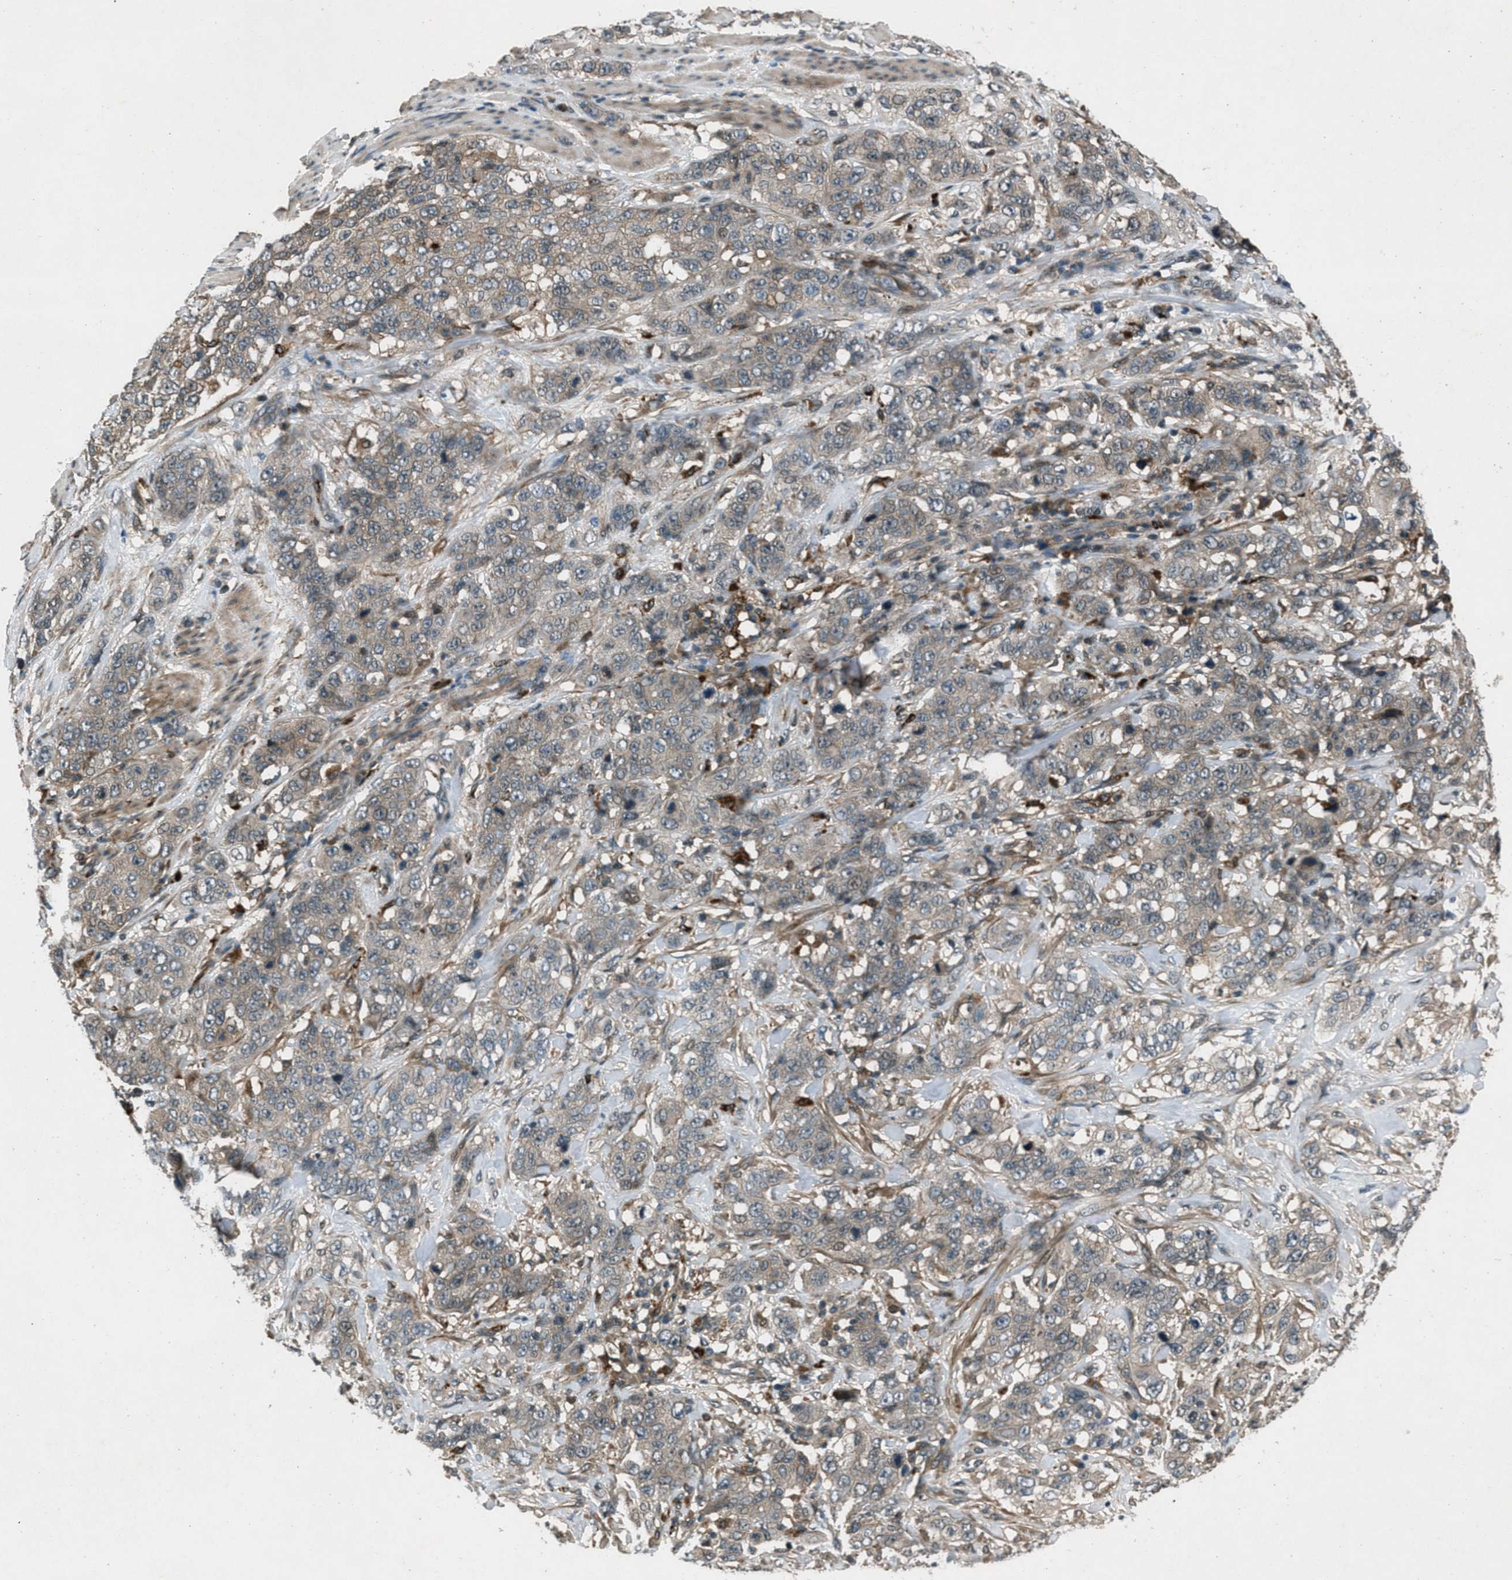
{"staining": {"intensity": "weak", "quantity": "25%-75%", "location": "cytoplasmic/membranous"}, "tissue": "stomach cancer", "cell_type": "Tumor cells", "image_type": "cancer", "snomed": [{"axis": "morphology", "description": "Adenocarcinoma, NOS"}, {"axis": "topography", "description": "Stomach"}], "caption": "About 25%-75% of tumor cells in human adenocarcinoma (stomach) show weak cytoplasmic/membranous protein expression as visualized by brown immunohistochemical staining.", "gene": "EPSTI1", "patient": {"sex": "male", "age": 48}}